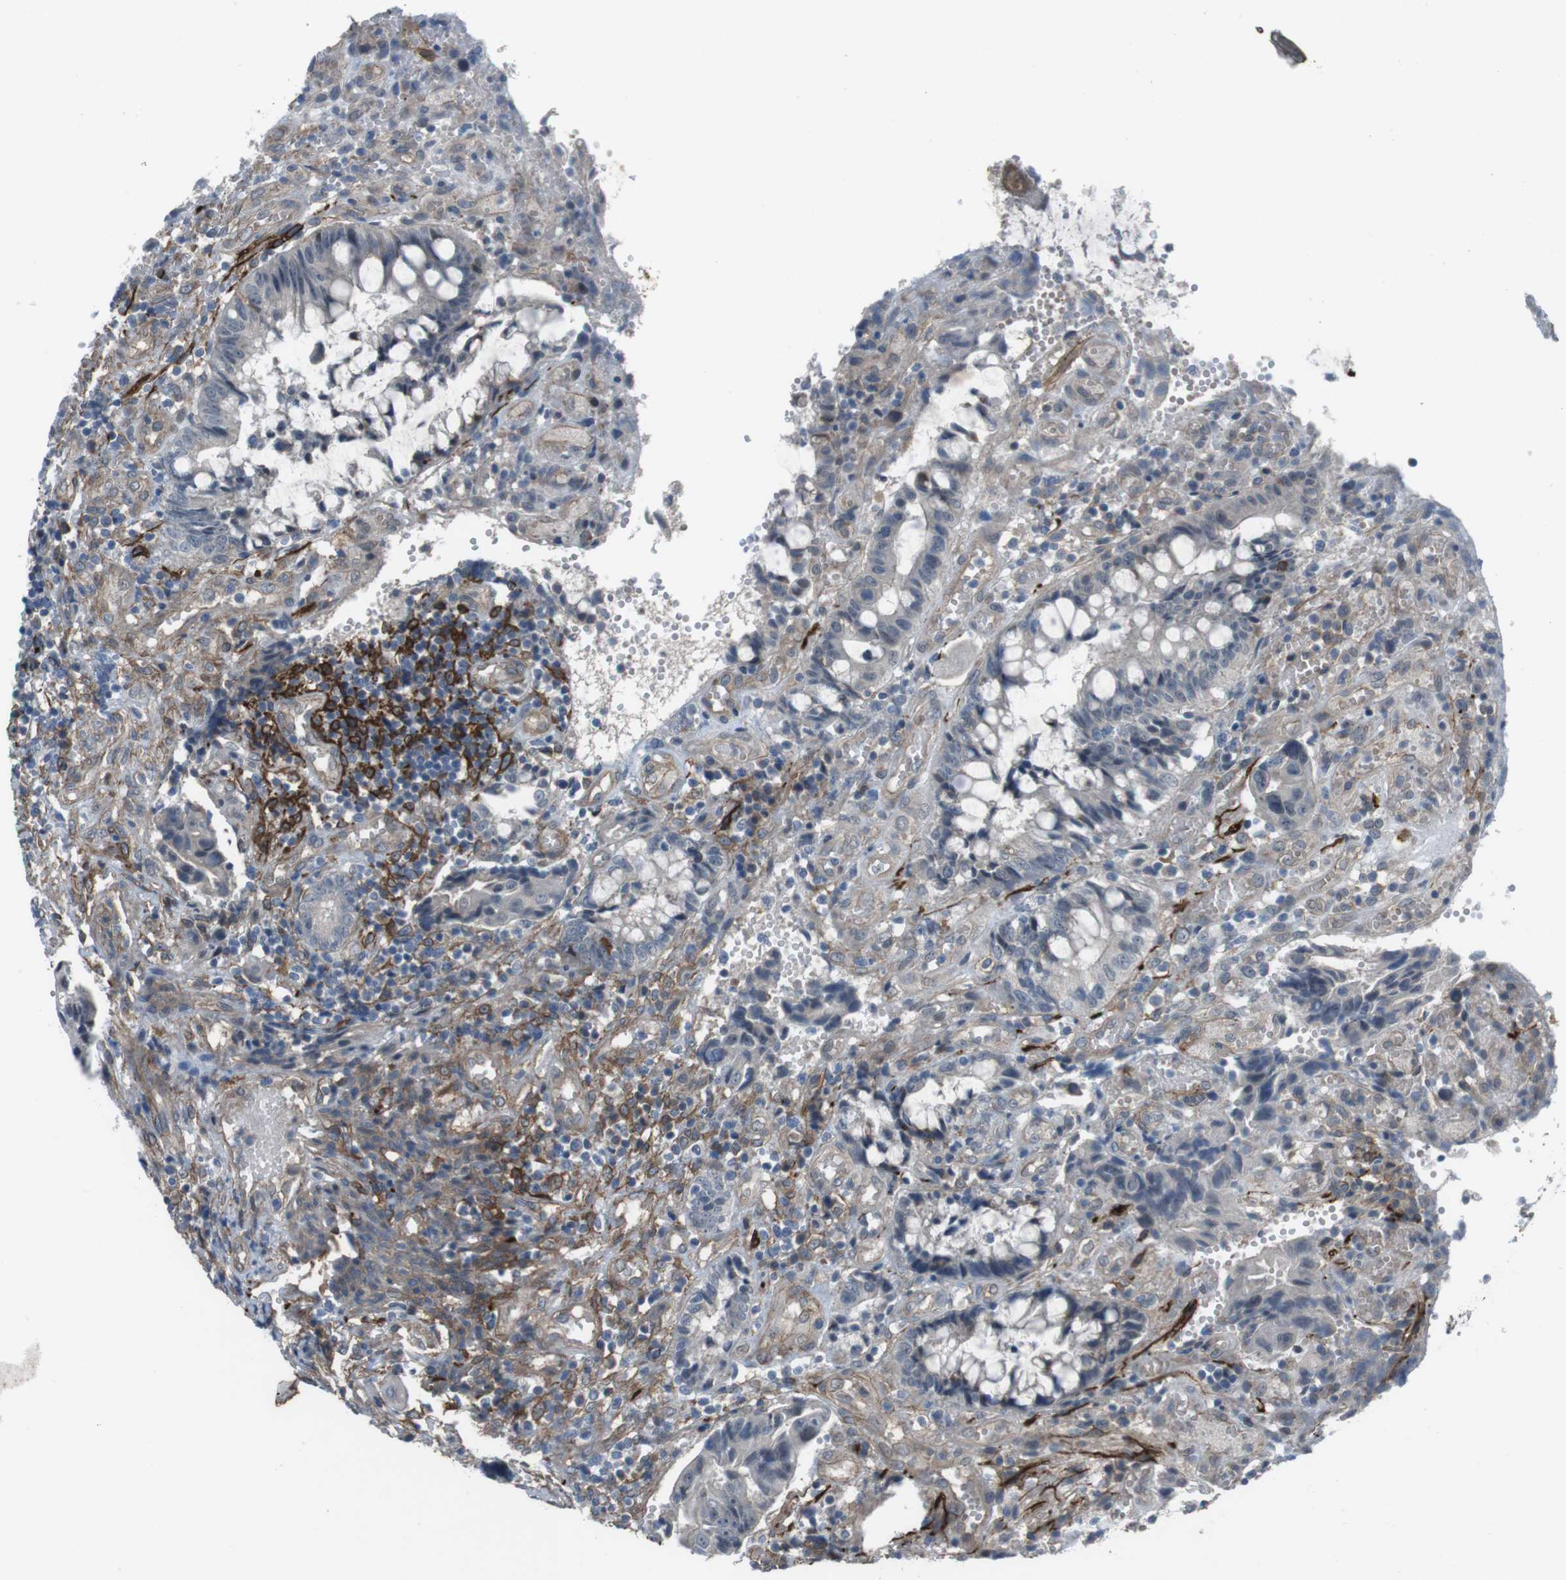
{"staining": {"intensity": "negative", "quantity": "none", "location": "none"}, "tissue": "colorectal cancer", "cell_type": "Tumor cells", "image_type": "cancer", "snomed": [{"axis": "morphology", "description": "Adenocarcinoma, NOS"}, {"axis": "topography", "description": "Colon"}], "caption": "Colorectal cancer (adenocarcinoma) was stained to show a protein in brown. There is no significant staining in tumor cells.", "gene": "ANK2", "patient": {"sex": "female", "age": 57}}